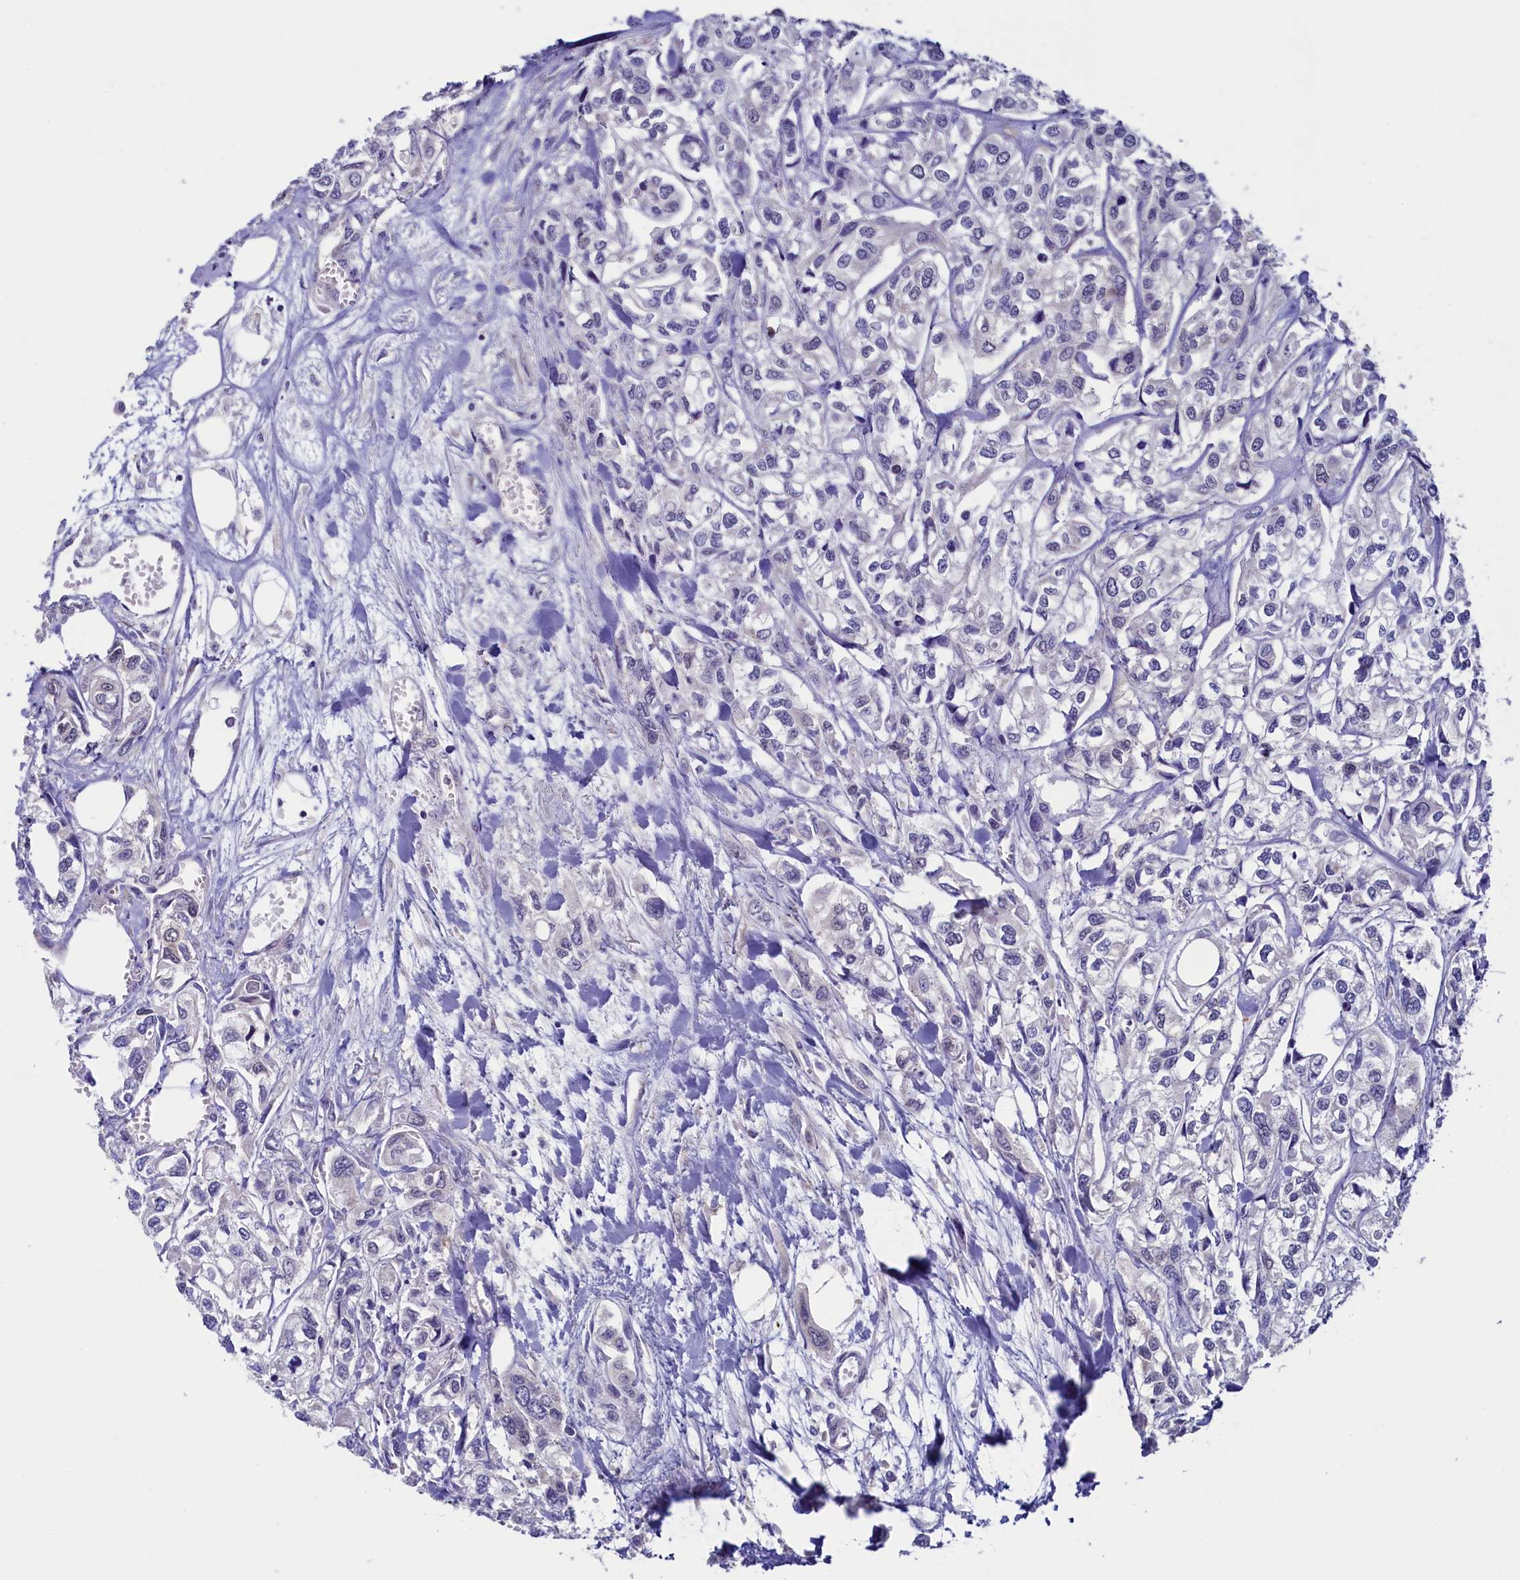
{"staining": {"intensity": "negative", "quantity": "none", "location": "none"}, "tissue": "urothelial cancer", "cell_type": "Tumor cells", "image_type": "cancer", "snomed": [{"axis": "morphology", "description": "Urothelial carcinoma, High grade"}, {"axis": "topography", "description": "Urinary bladder"}], "caption": "Urothelial carcinoma (high-grade) was stained to show a protein in brown. There is no significant expression in tumor cells.", "gene": "FLYWCH2", "patient": {"sex": "male", "age": 67}}